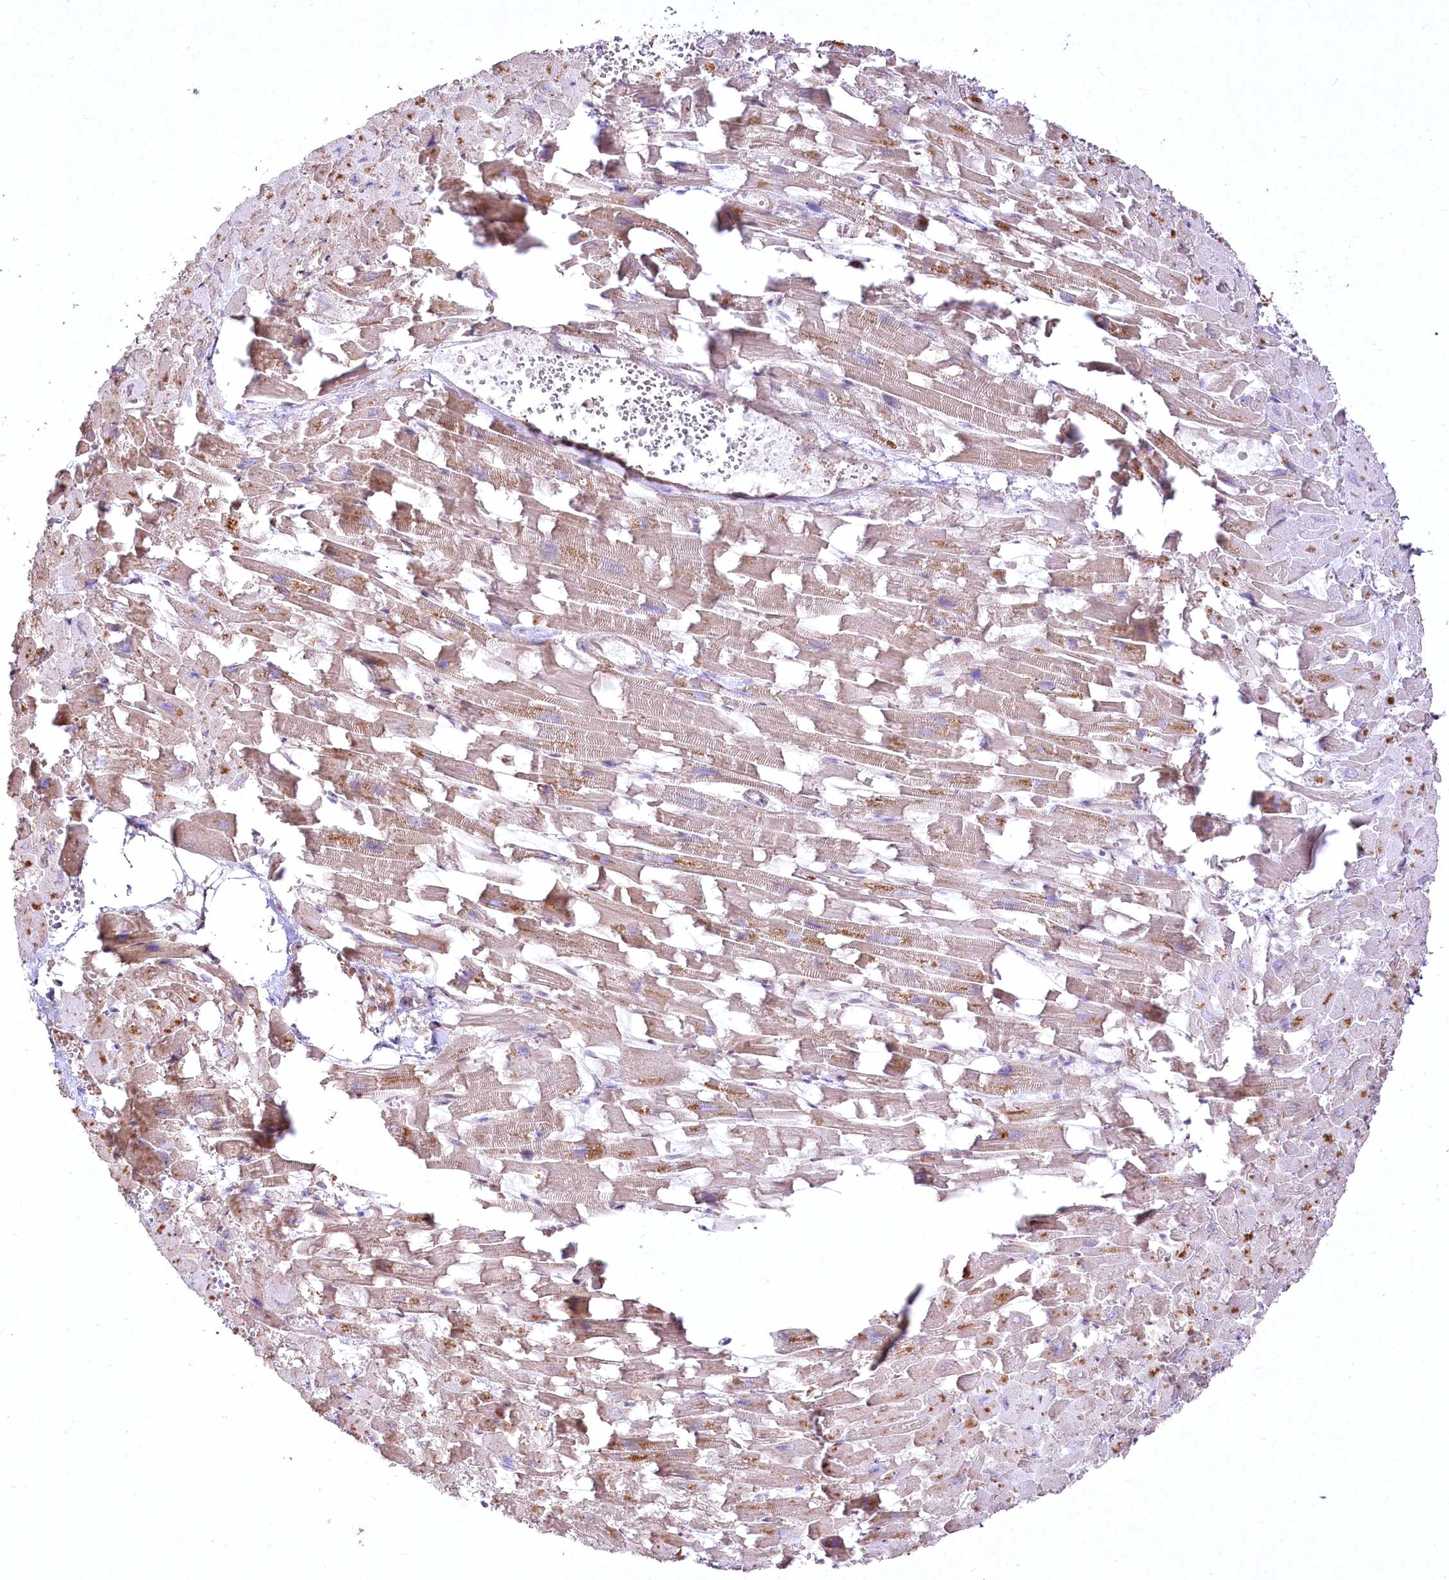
{"staining": {"intensity": "negative", "quantity": "none", "location": "none"}, "tissue": "heart muscle", "cell_type": "Cardiomyocytes", "image_type": "normal", "snomed": [{"axis": "morphology", "description": "Normal tissue, NOS"}, {"axis": "topography", "description": "Heart"}], "caption": "Immunohistochemical staining of unremarkable human heart muscle shows no significant staining in cardiomyocytes. (DAB immunohistochemistry (IHC) visualized using brightfield microscopy, high magnification).", "gene": "SH3TC1", "patient": {"sex": "female", "age": 64}}